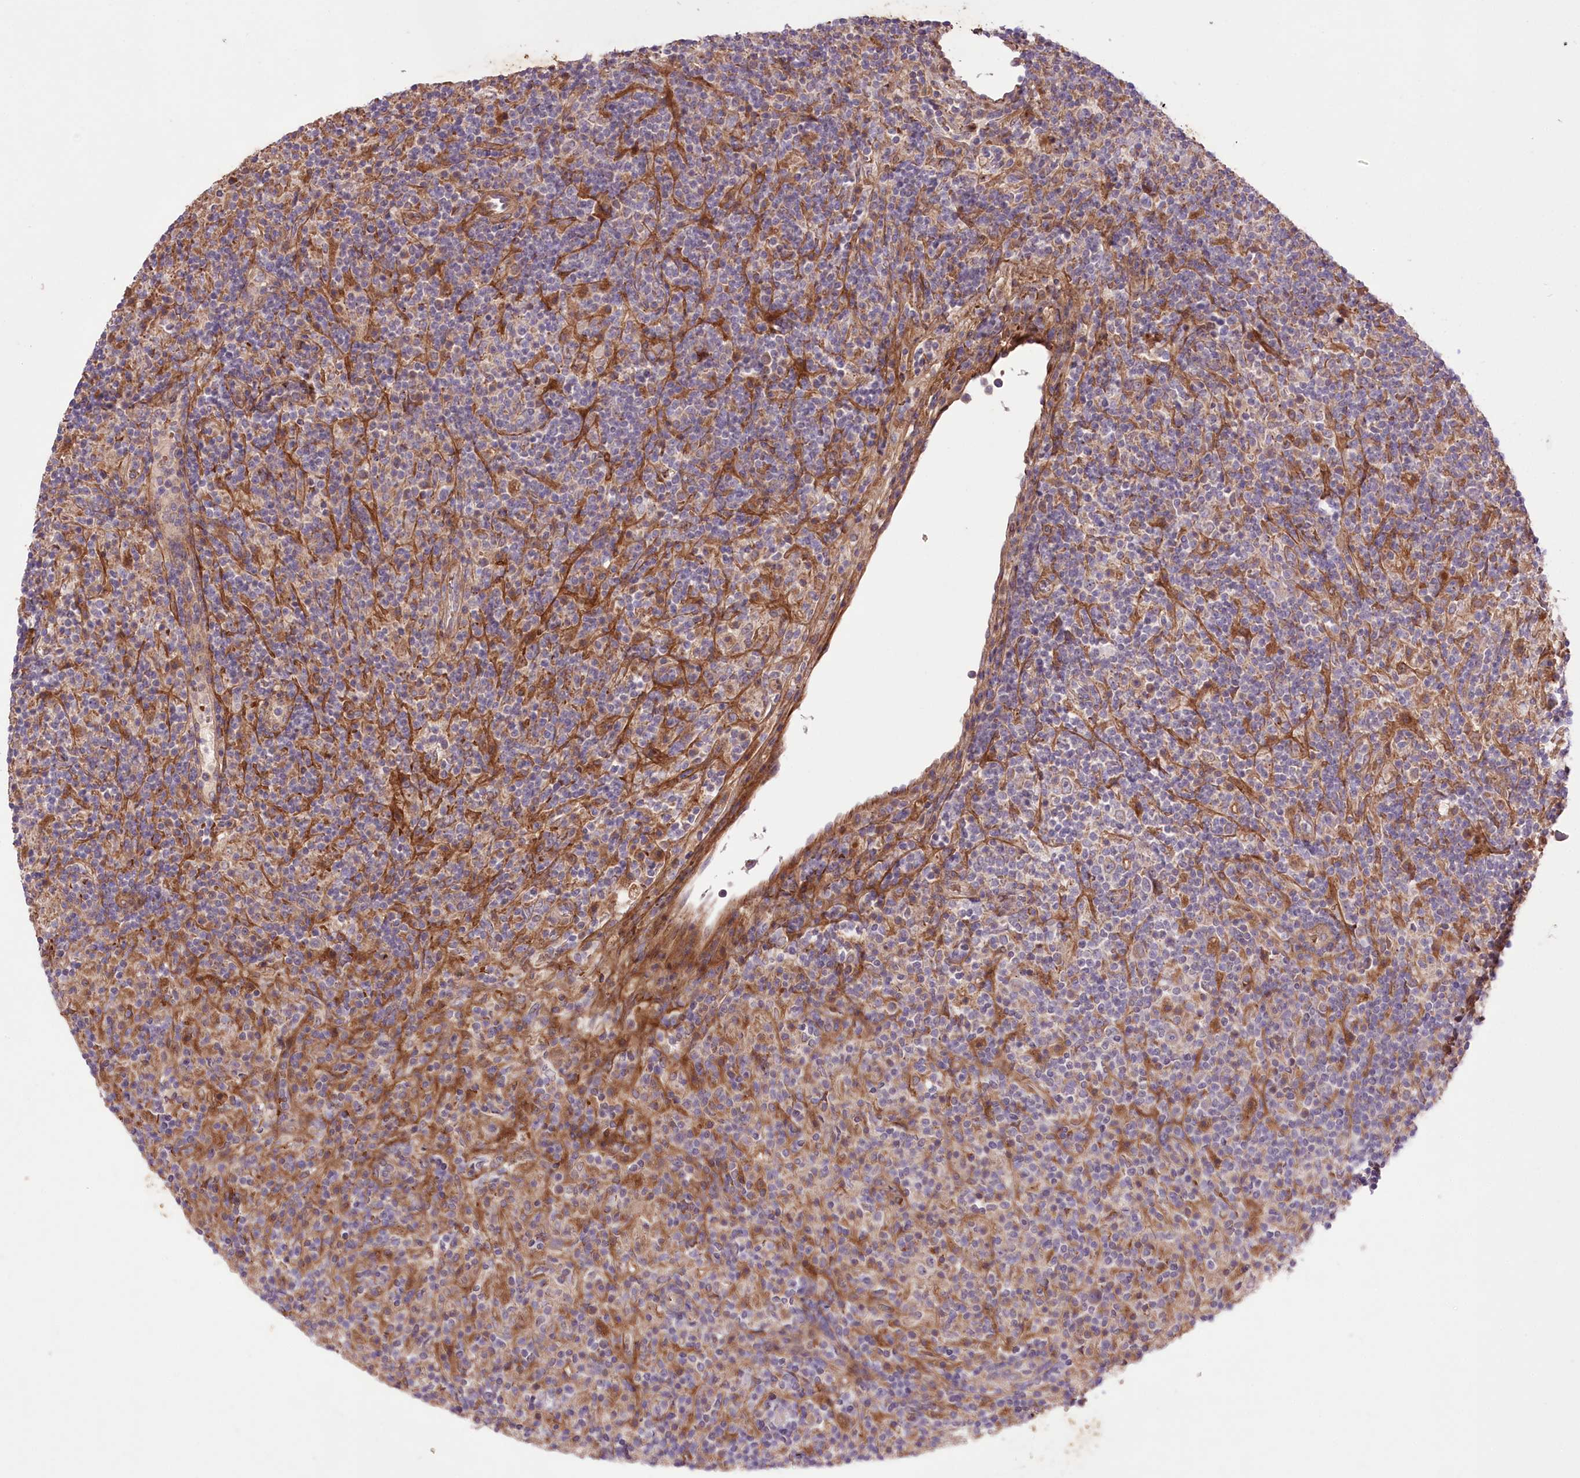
{"staining": {"intensity": "negative", "quantity": "none", "location": "none"}, "tissue": "lymphoma", "cell_type": "Tumor cells", "image_type": "cancer", "snomed": [{"axis": "morphology", "description": "Hodgkin's disease, NOS"}, {"axis": "topography", "description": "Lymph node"}], "caption": "Human Hodgkin's disease stained for a protein using immunohistochemistry (IHC) exhibits no positivity in tumor cells.", "gene": "TRUB1", "patient": {"sex": "male", "age": 70}}